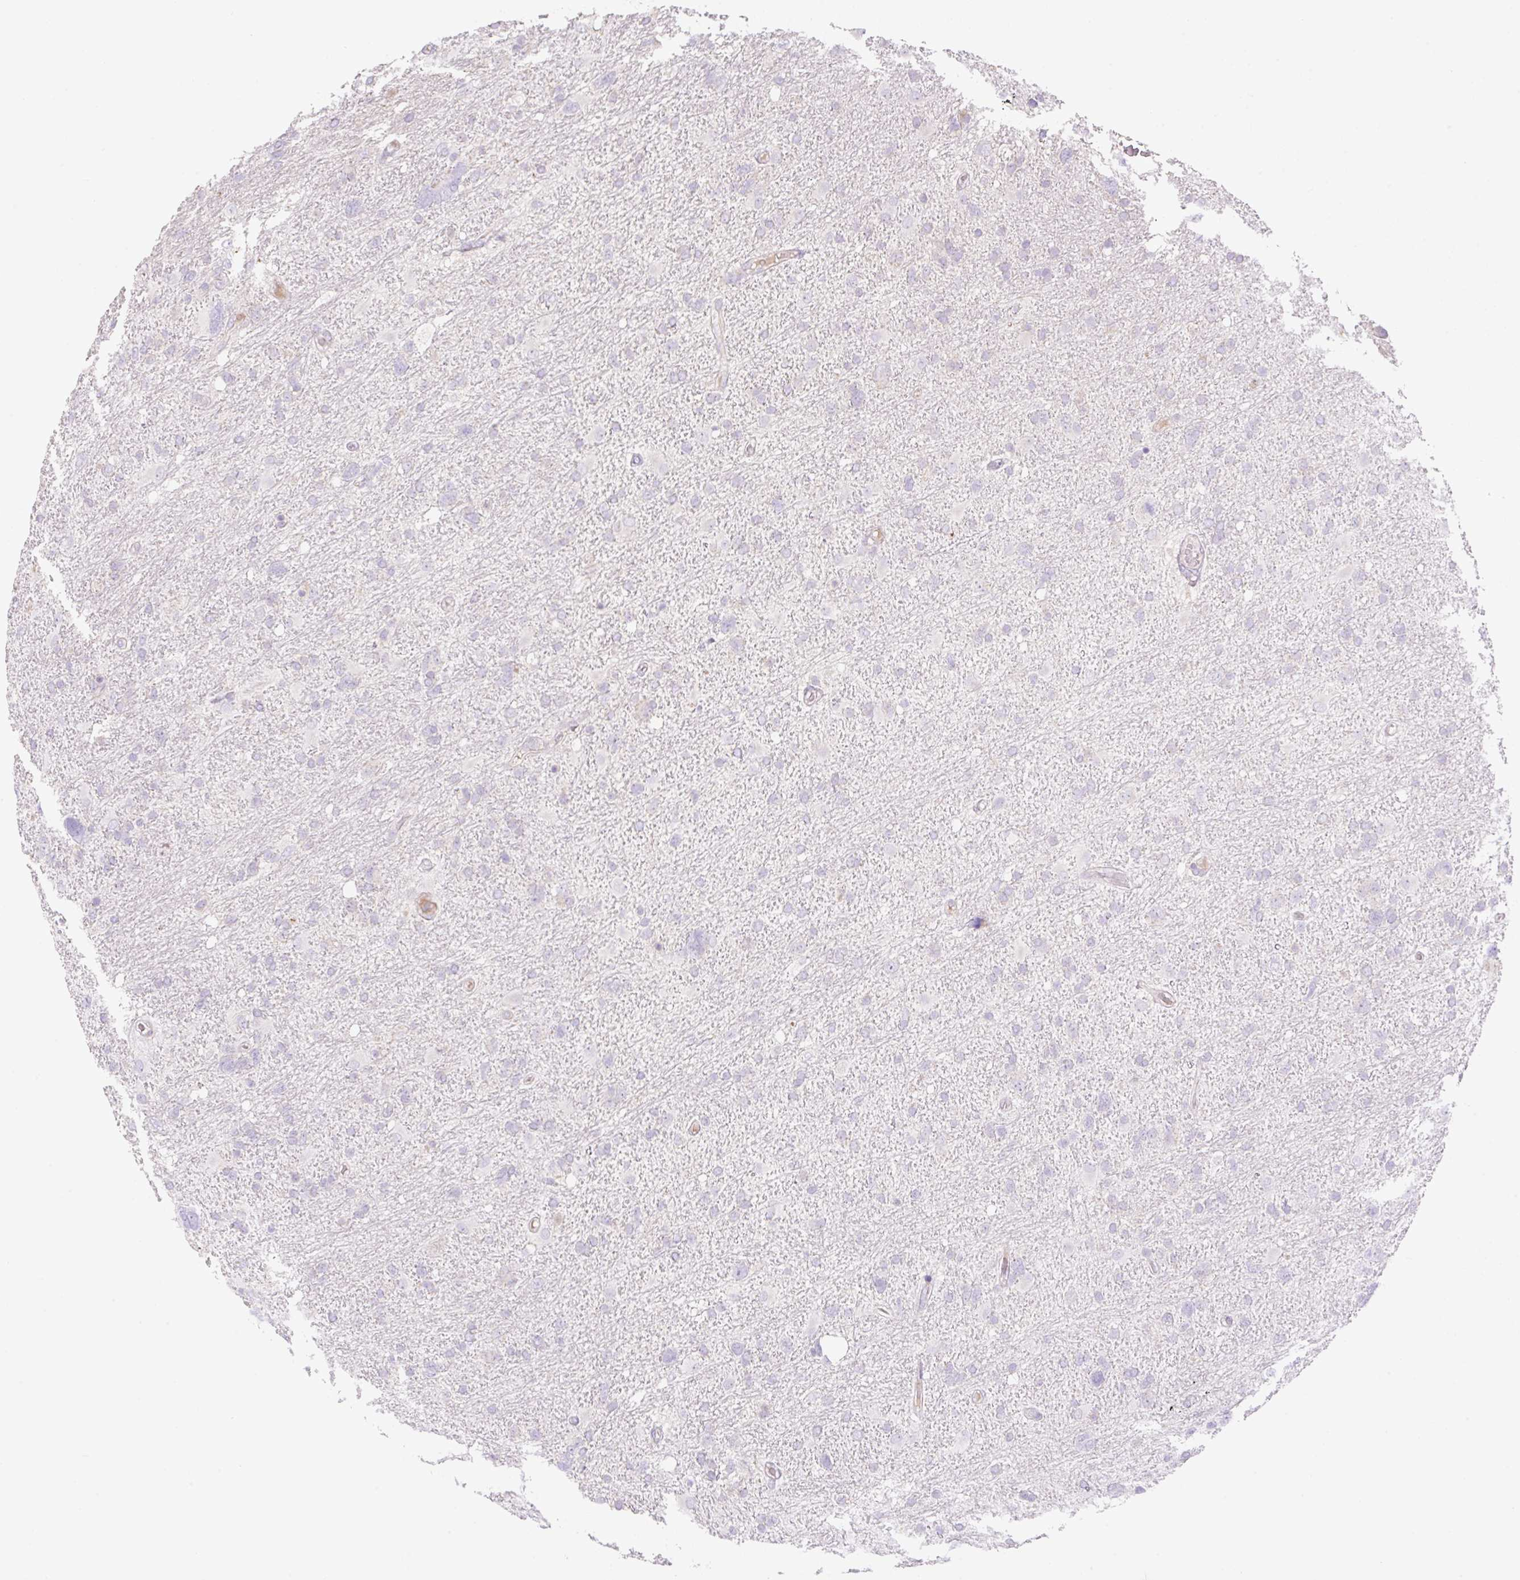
{"staining": {"intensity": "negative", "quantity": "none", "location": "none"}, "tissue": "glioma", "cell_type": "Tumor cells", "image_type": "cancer", "snomed": [{"axis": "morphology", "description": "Glioma, malignant, High grade"}, {"axis": "topography", "description": "Brain"}], "caption": "DAB immunohistochemical staining of glioma demonstrates no significant expression in tumor cells.", "gene": "VPS25", "patient": {"sex": "male", "age": 61}}